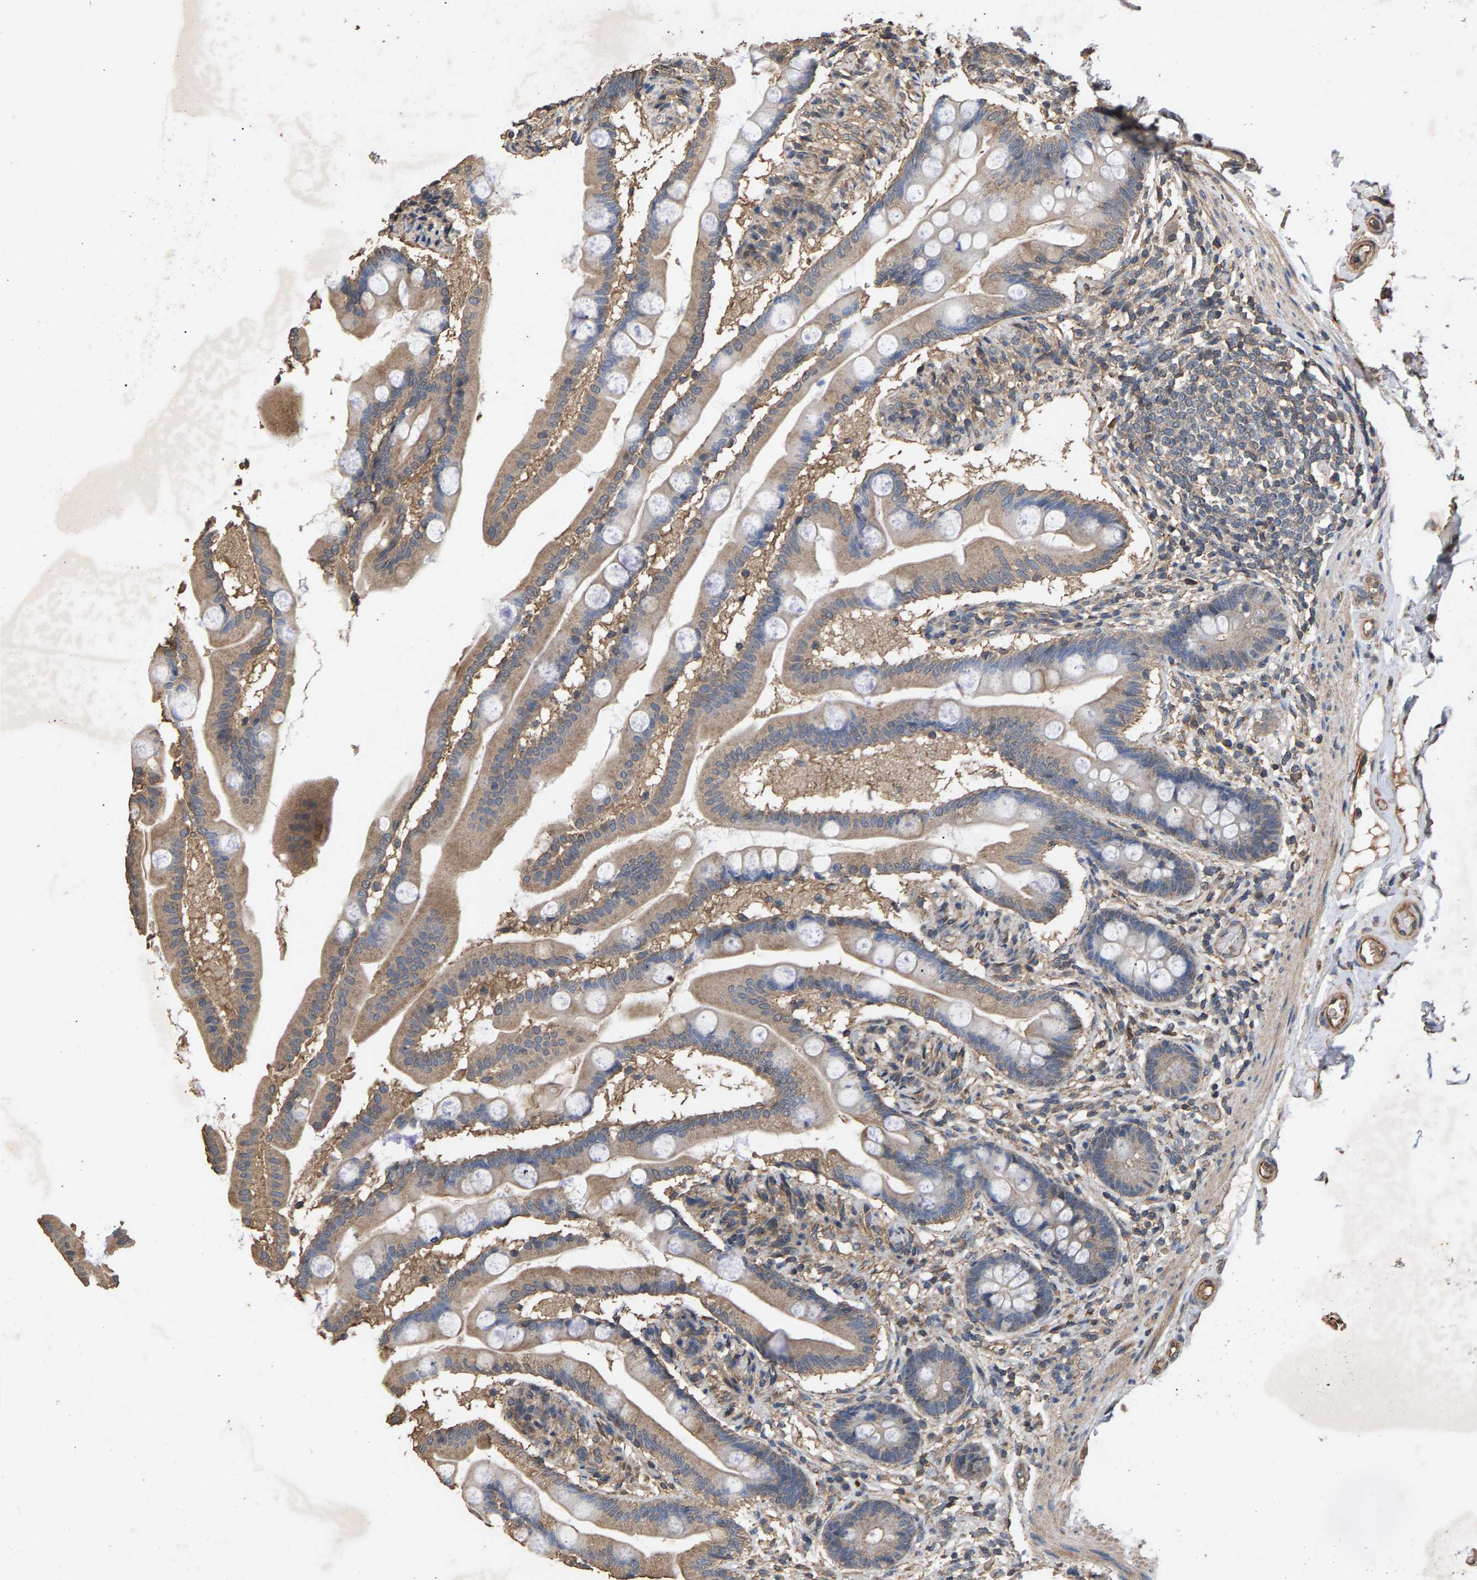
{"staining": {"intensity": "moderate", "quantity": ">75%", "location": "cytoplasmic/membranous"}, "tissue": "small intestine", "cell_type": "Glandular cells", "image_type": "normal", "snomed": [{"axis": "morphology", "description": "Normal tissue, NOS"}, {"axis": "topography", "description": "Small intestine"}], "caption": "A high-resolution histopathology image shows immunohistochemistry (IHC) staining of unremarkable small intestine, which exhibits moderate cytoplasmic/membranous expression in about >75% of glandular cells. (Stains: DAB (3,3'-diaminobenzidine) in brown, nuclei in blue, Microscopy: brightfield microscopy at high magnification).", "gene": "HTRA3", "patient": {"sex": "female", "age": 56}}